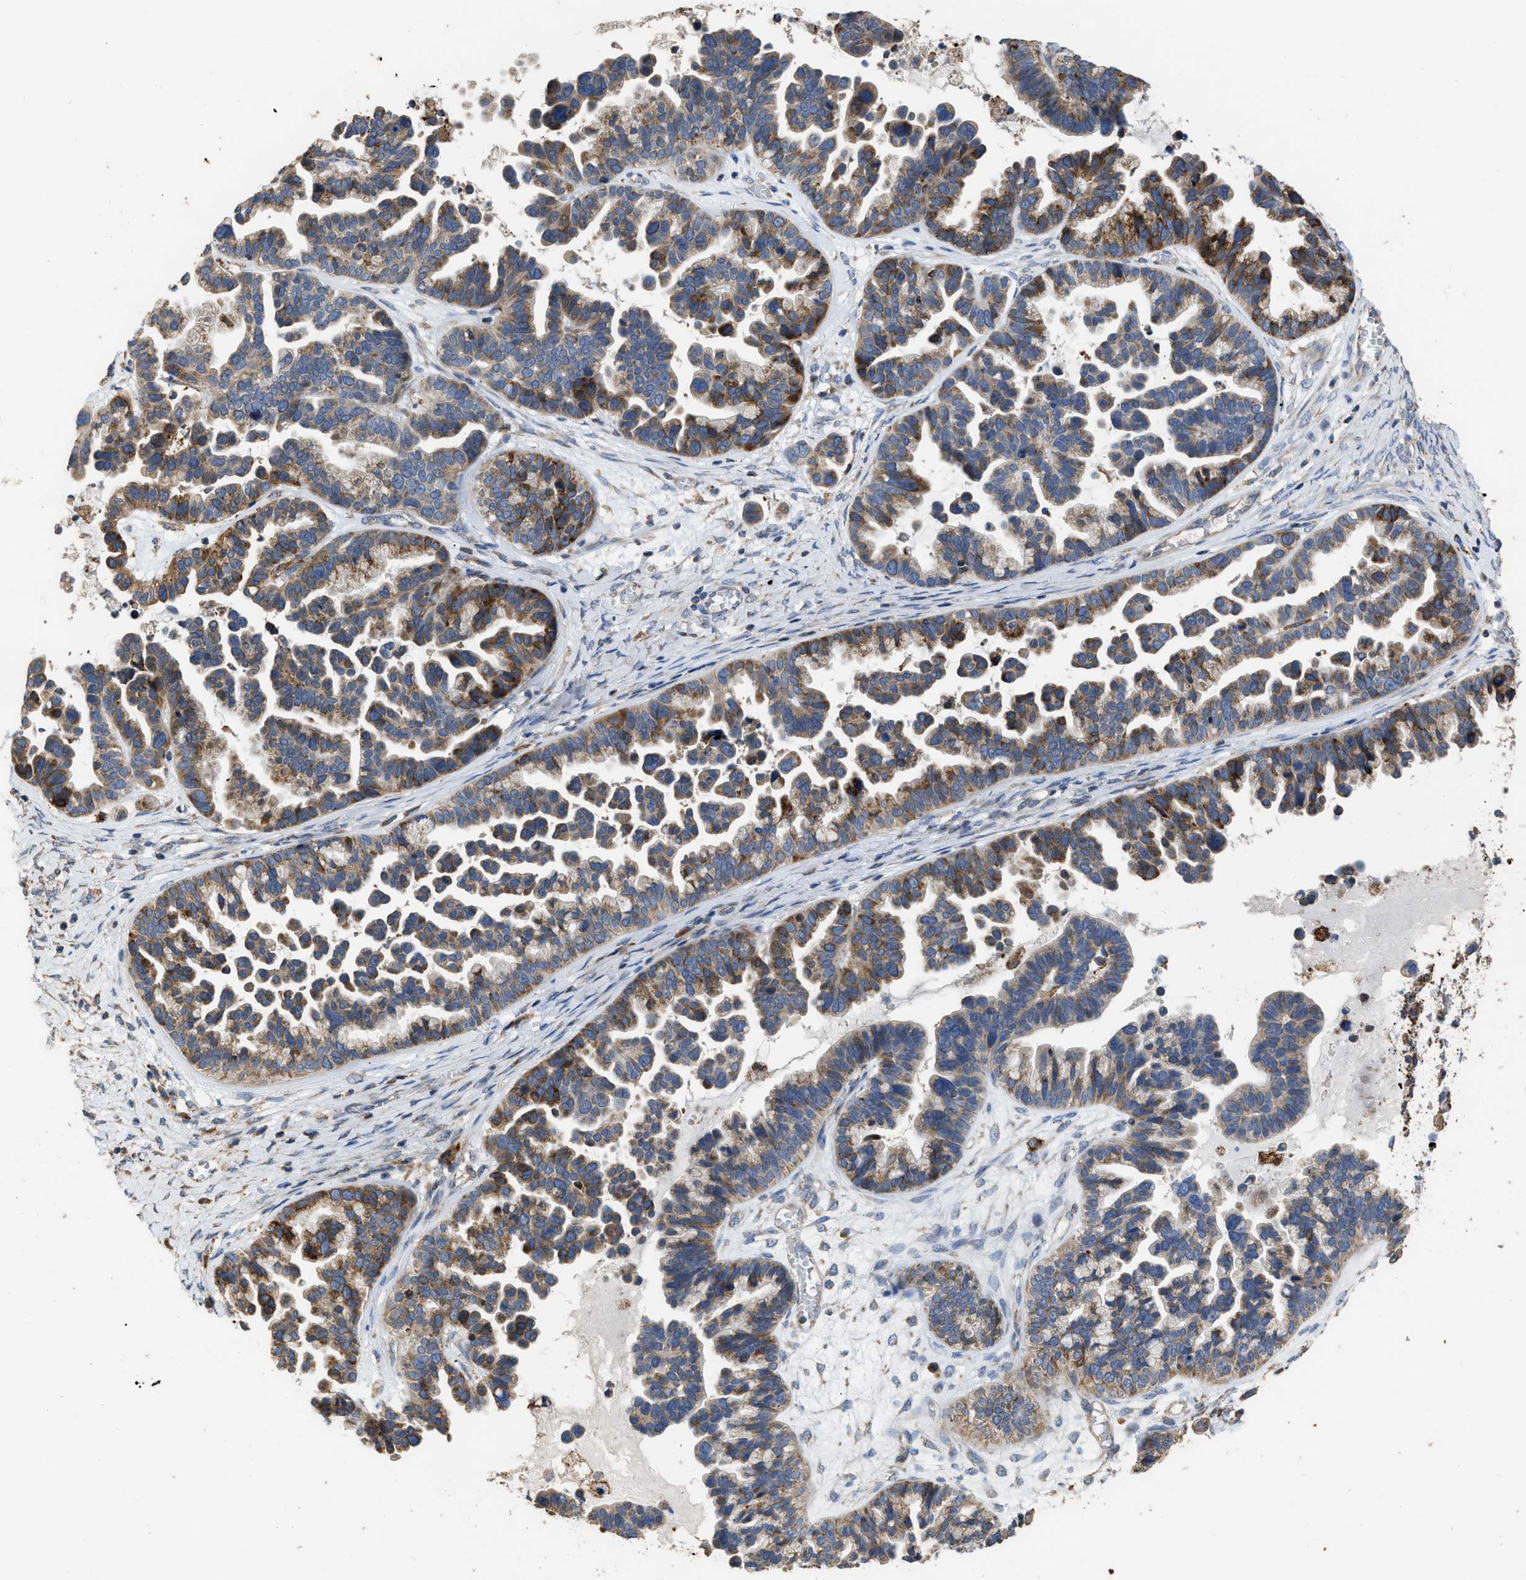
{"staining": {"intensity": "moderate", "quantity": ">75%", "location": "cytoplasmic/membranous"}, "tissue": "ovarian cancer", "cell_type": "Tumor cells", "image_type": "cancer", "snomed": [{"axis": "morphology", "description": "Cystadenocarcinoma, serous, NOS"}, {"axis": "topography", "description": "Ovary"}], "caption": "This is a photomicrograph of IHC staining of ovarian serous cystadenocarcinoma, which shows moderate expression in the cytoplasmic/membranous of tumor cells.", "gene": "AK2", "patient": {"sex": "female", "age": 56}}